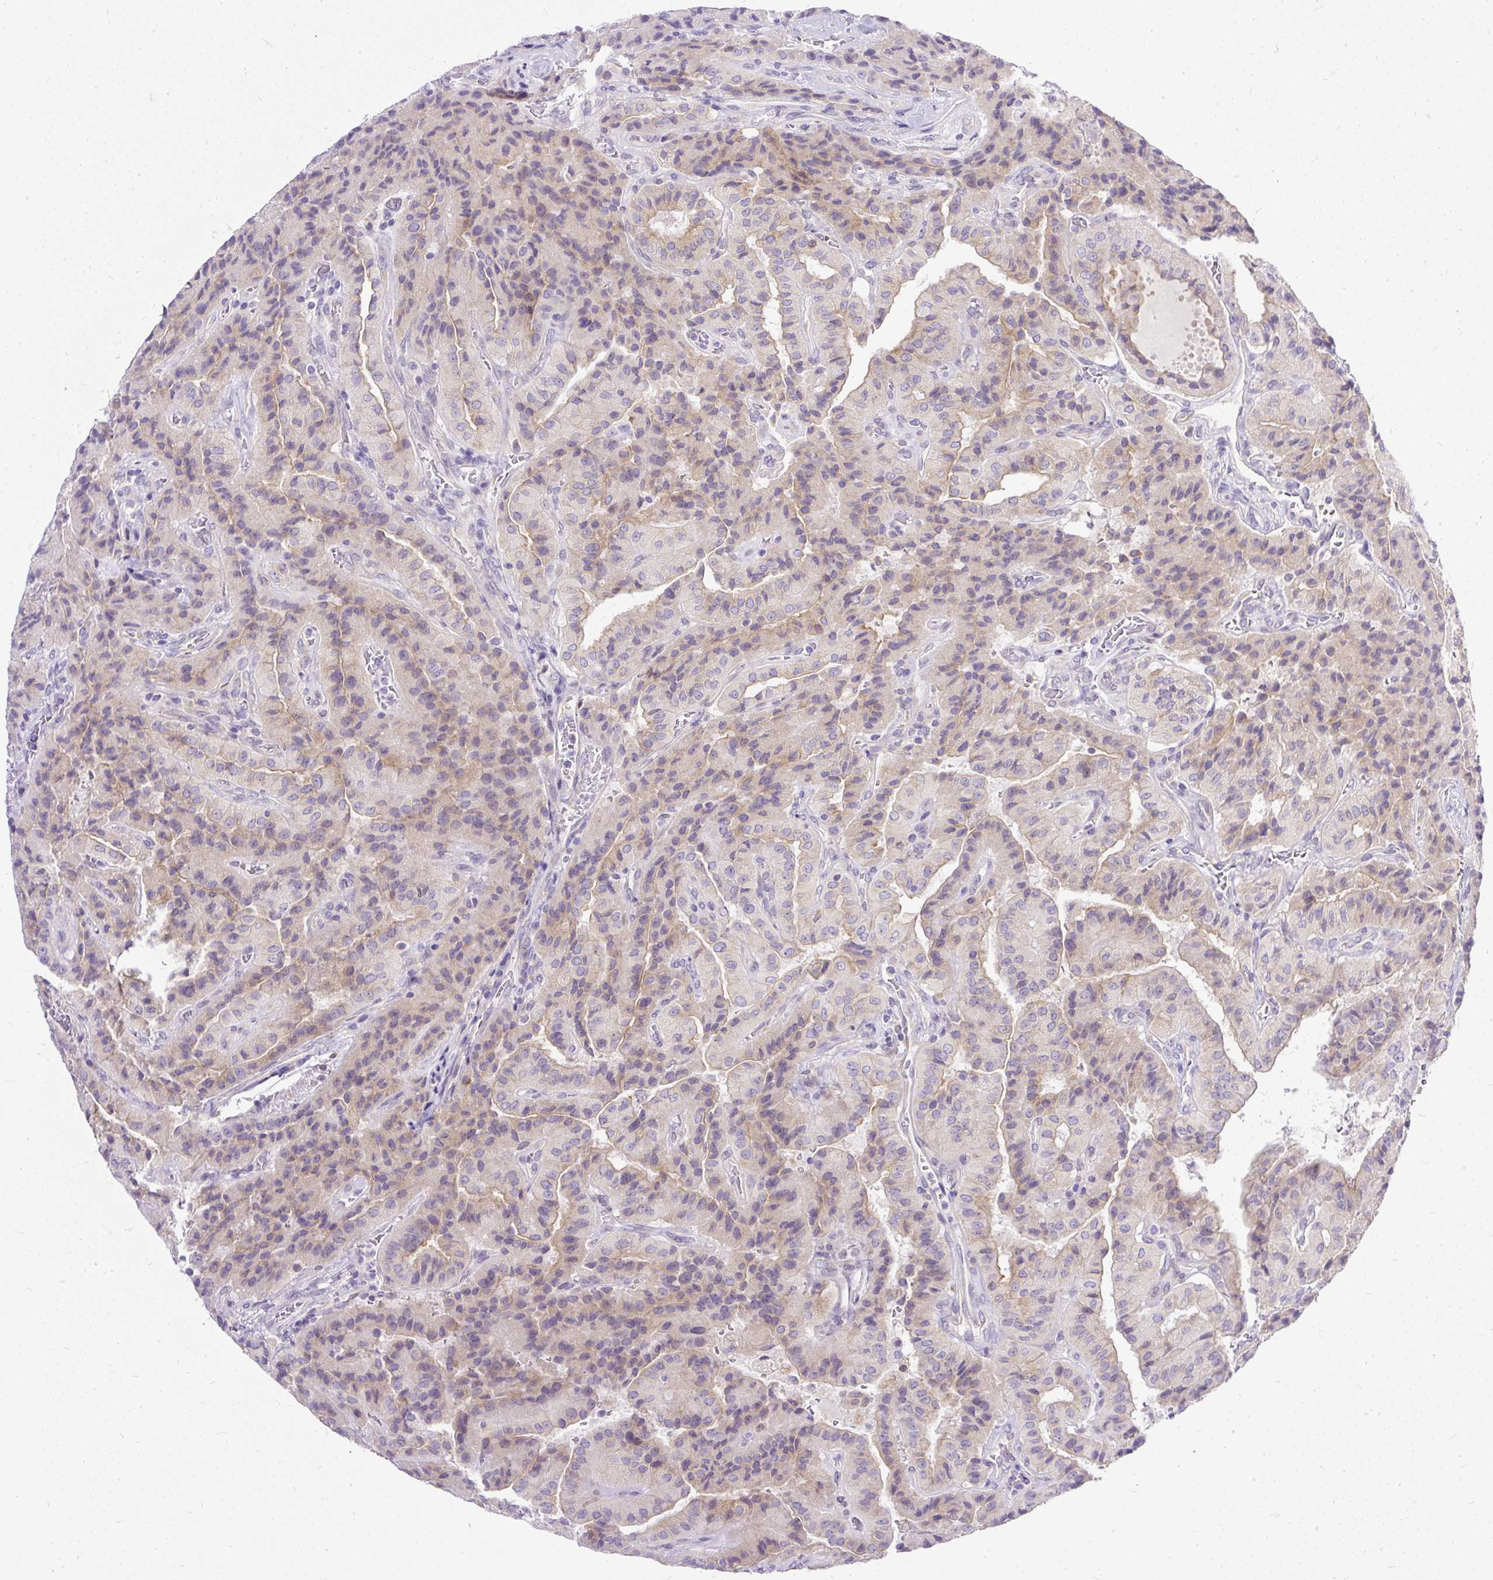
{"staining": {"intensity": "weak", "quantity": "25%-75%", "location": "cytoplasmic/membranous"}, "tissue": "thyroid cancer", "cell_type": "Tumor cells", "image_type": "cancer", "snomed": [{"axis": "morphology", "description": "Normal tissue, NOS"}, {"axis": "morphology", "description": "Papillary adenocarcinoma, NOS"}, {"axis": "topography", "description": "Thyroid gland"}], "caption": "The image displays immunohistochemical staining of thyroid cancer (papillary adenocarcinoma). There is weak cytoplasmic/membranous expression is seen in approximately 25%-75% of tumor cells.", "gene": "AMFR", "patient": {"sex": "female", "age": 59}}